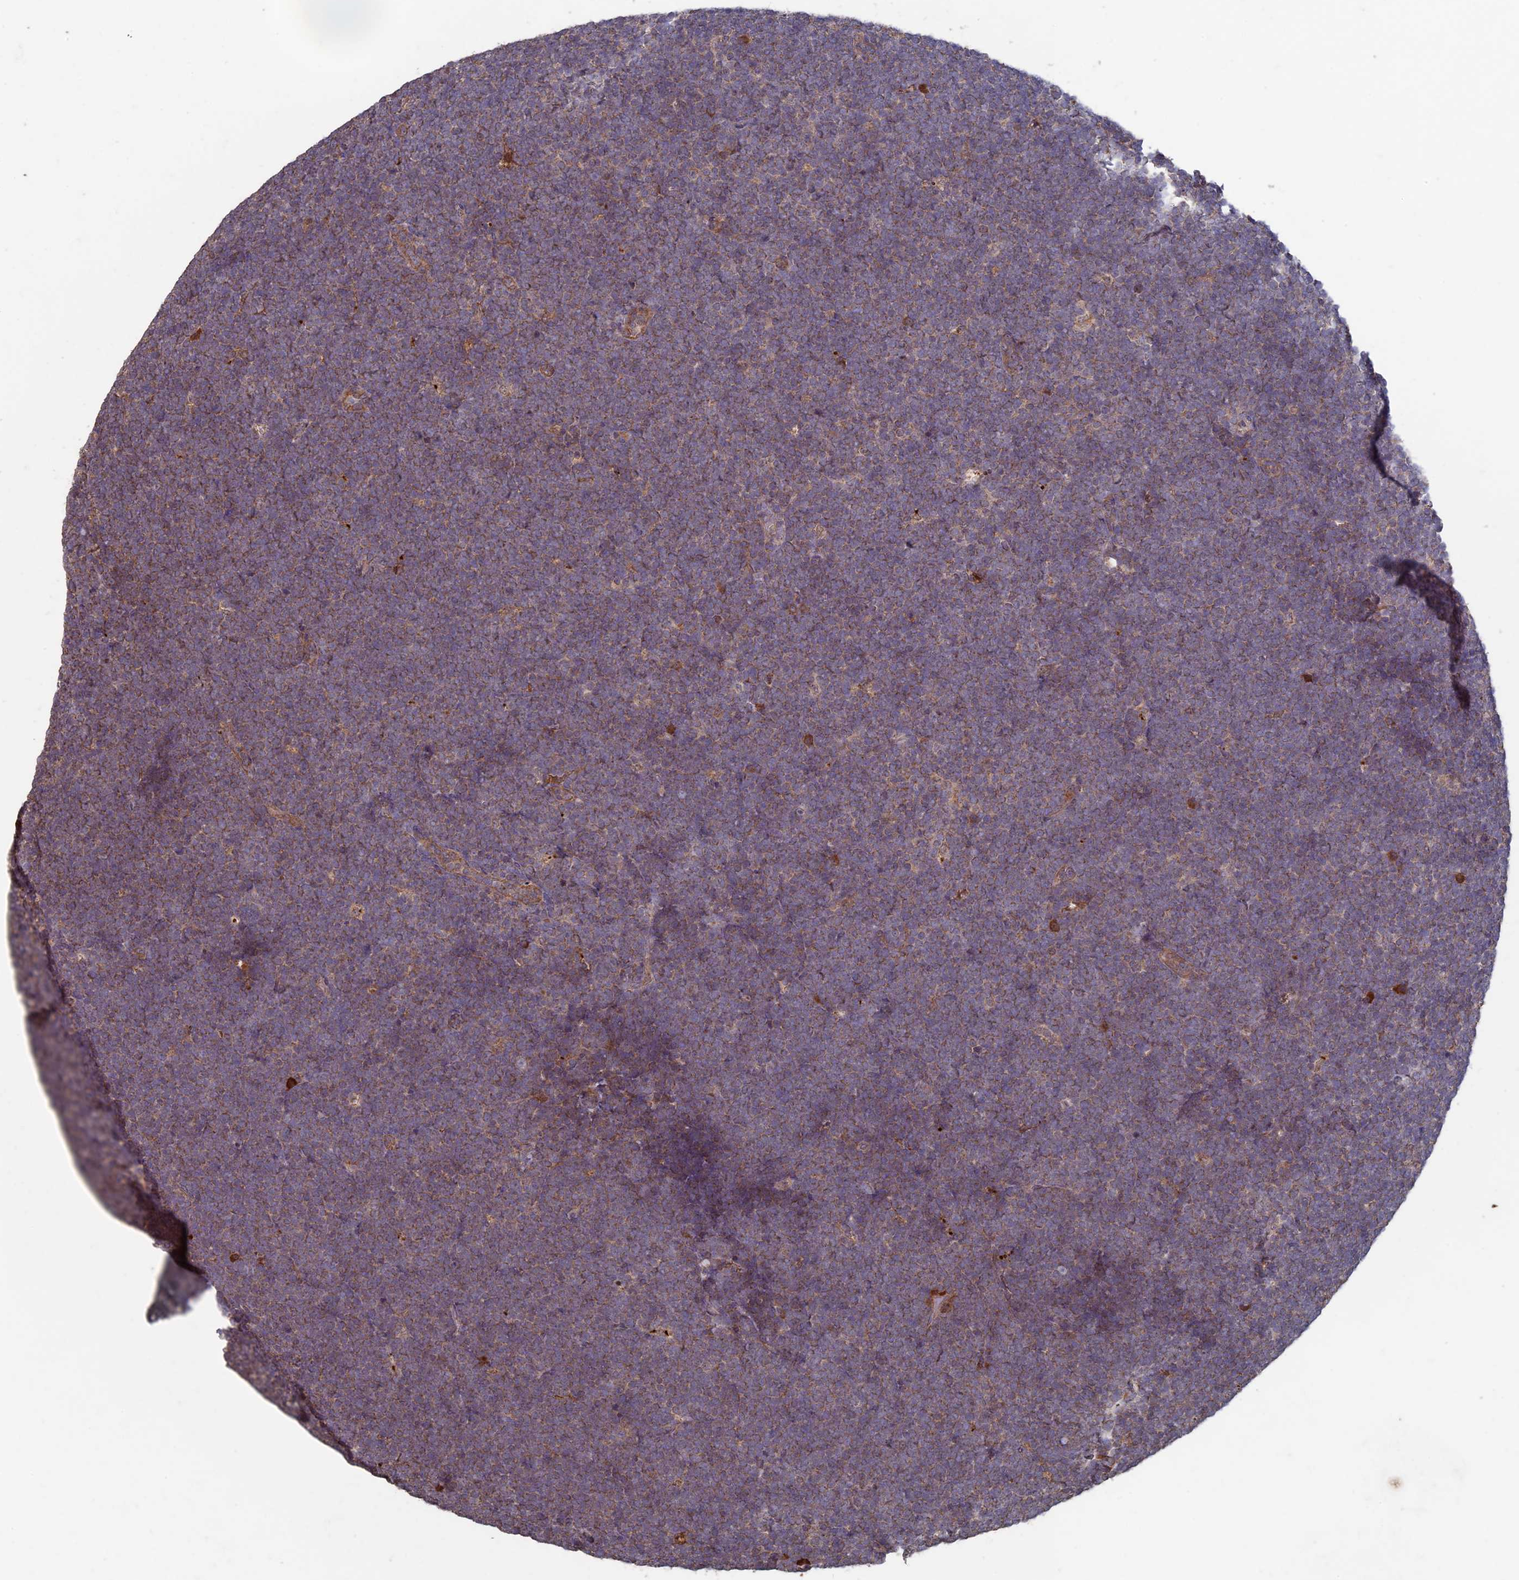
{"staining": {"intensity": "moderate", "quantity": "25%-75%", "location": "cytoplasmic/membranous"}, "tissue": "lymphoma", "cell_type": "Tumor cells", "image_type": "cancer", "snomed": [{"axis": "morphology", "description": "Malignant lymphoma, non-Hodgkin's type, High grade"}, {"axis": "topography", "description": "Lymph node"}], "caption": "Lymphoma stained with a protein marker reveals moderate staining in tumor cells.", "gene": "RCCD1", "patient": {"sex": "male", "age": 13}}